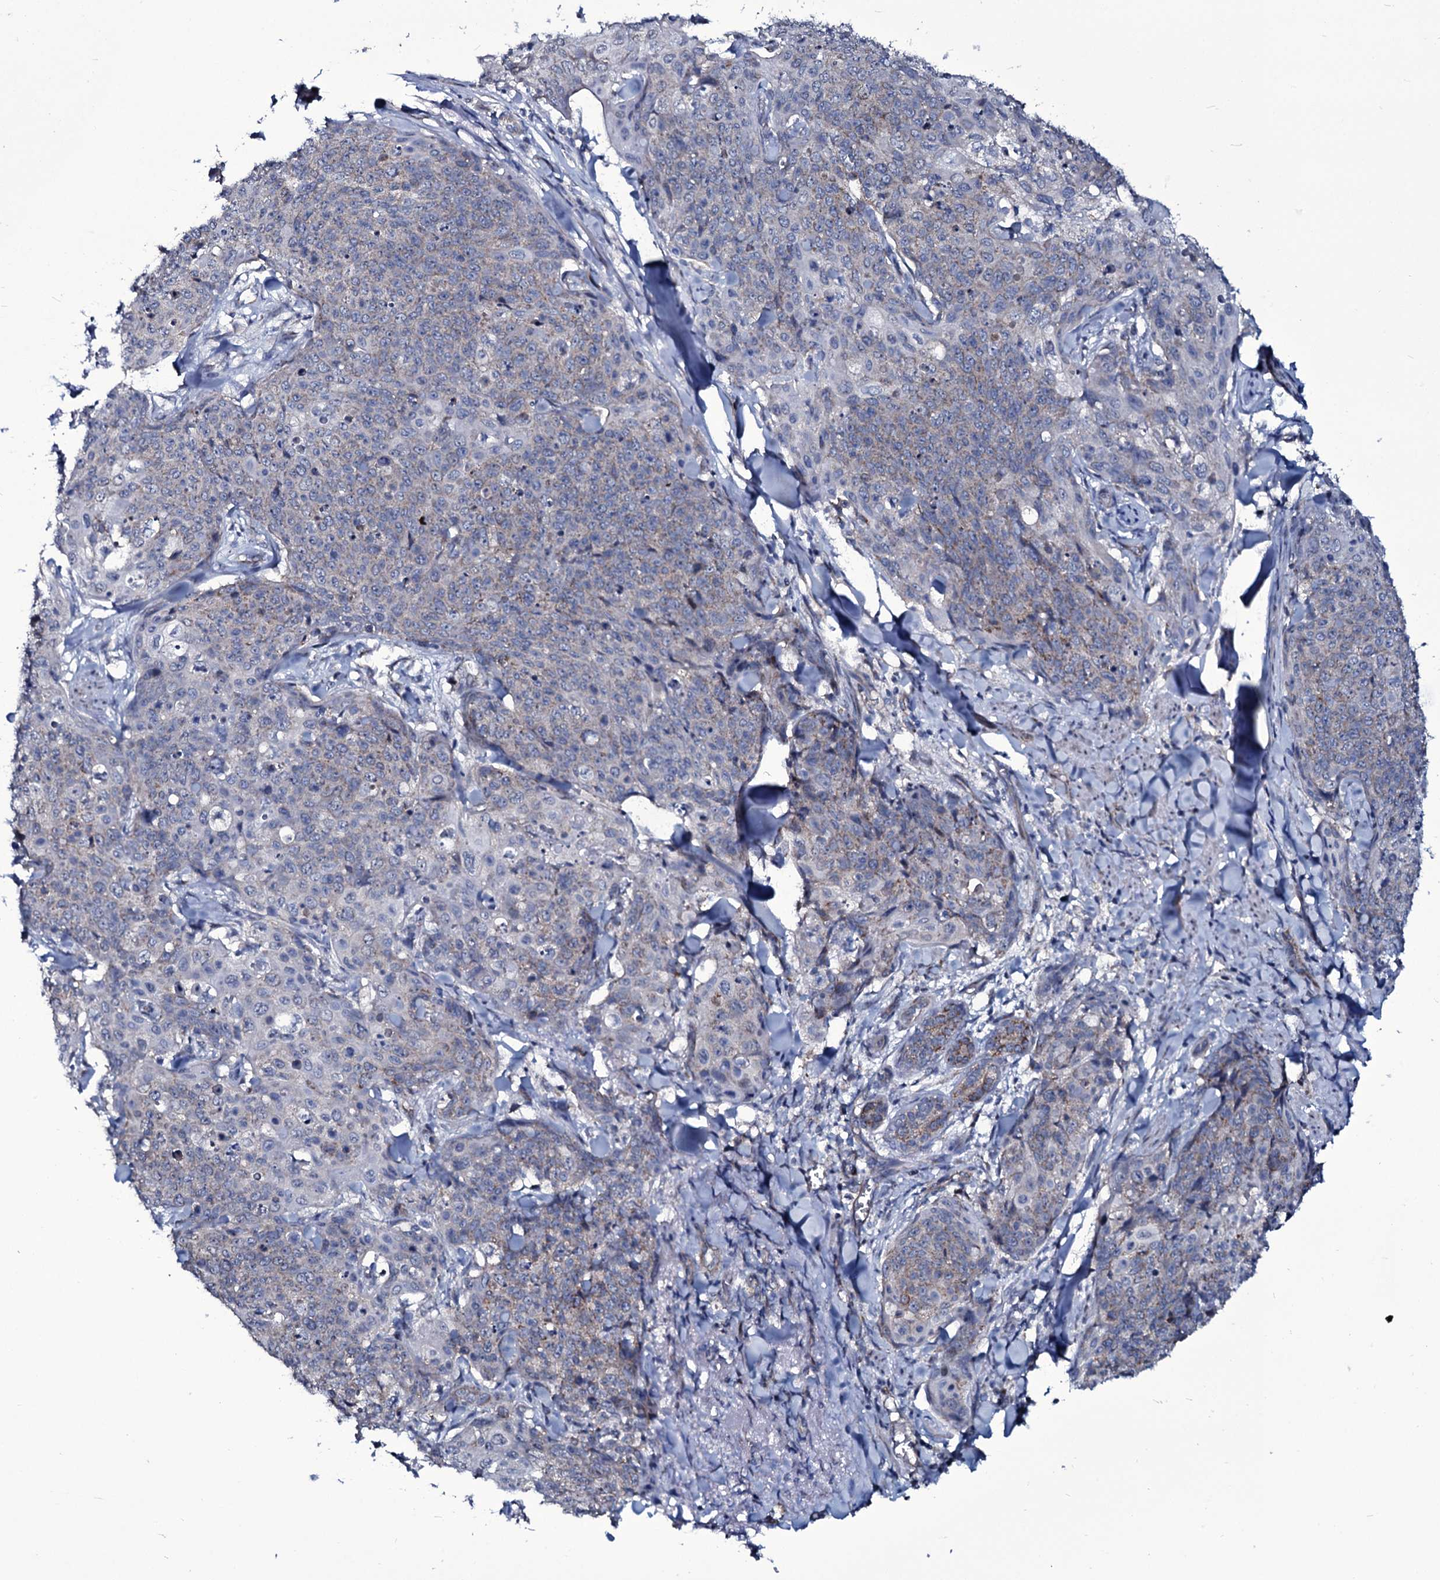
{"staining": {"intensity": "weak", "quantity": "25%-75%", "location": "cytoplasmic/membranous"}, "tissue": "skin cancer", "cell_type": "Tumor cells", "image_type": "cancer", "snomed": [{"axis": "morphology", "description": "Squamous cell carcinoma, NOS"}, {"axis": "topography", "description": "Skin"}, {"axis": "topography", "description": "Vulva"}], "caption": "Protein analysis of skin squamous cell carcinoma tissue displays weak cytoplasmic/membranous expression in approximately 25%-75% of tumor cells.", "gene": "WIPF3", "patient": {"sex": "female", "age": 85}}